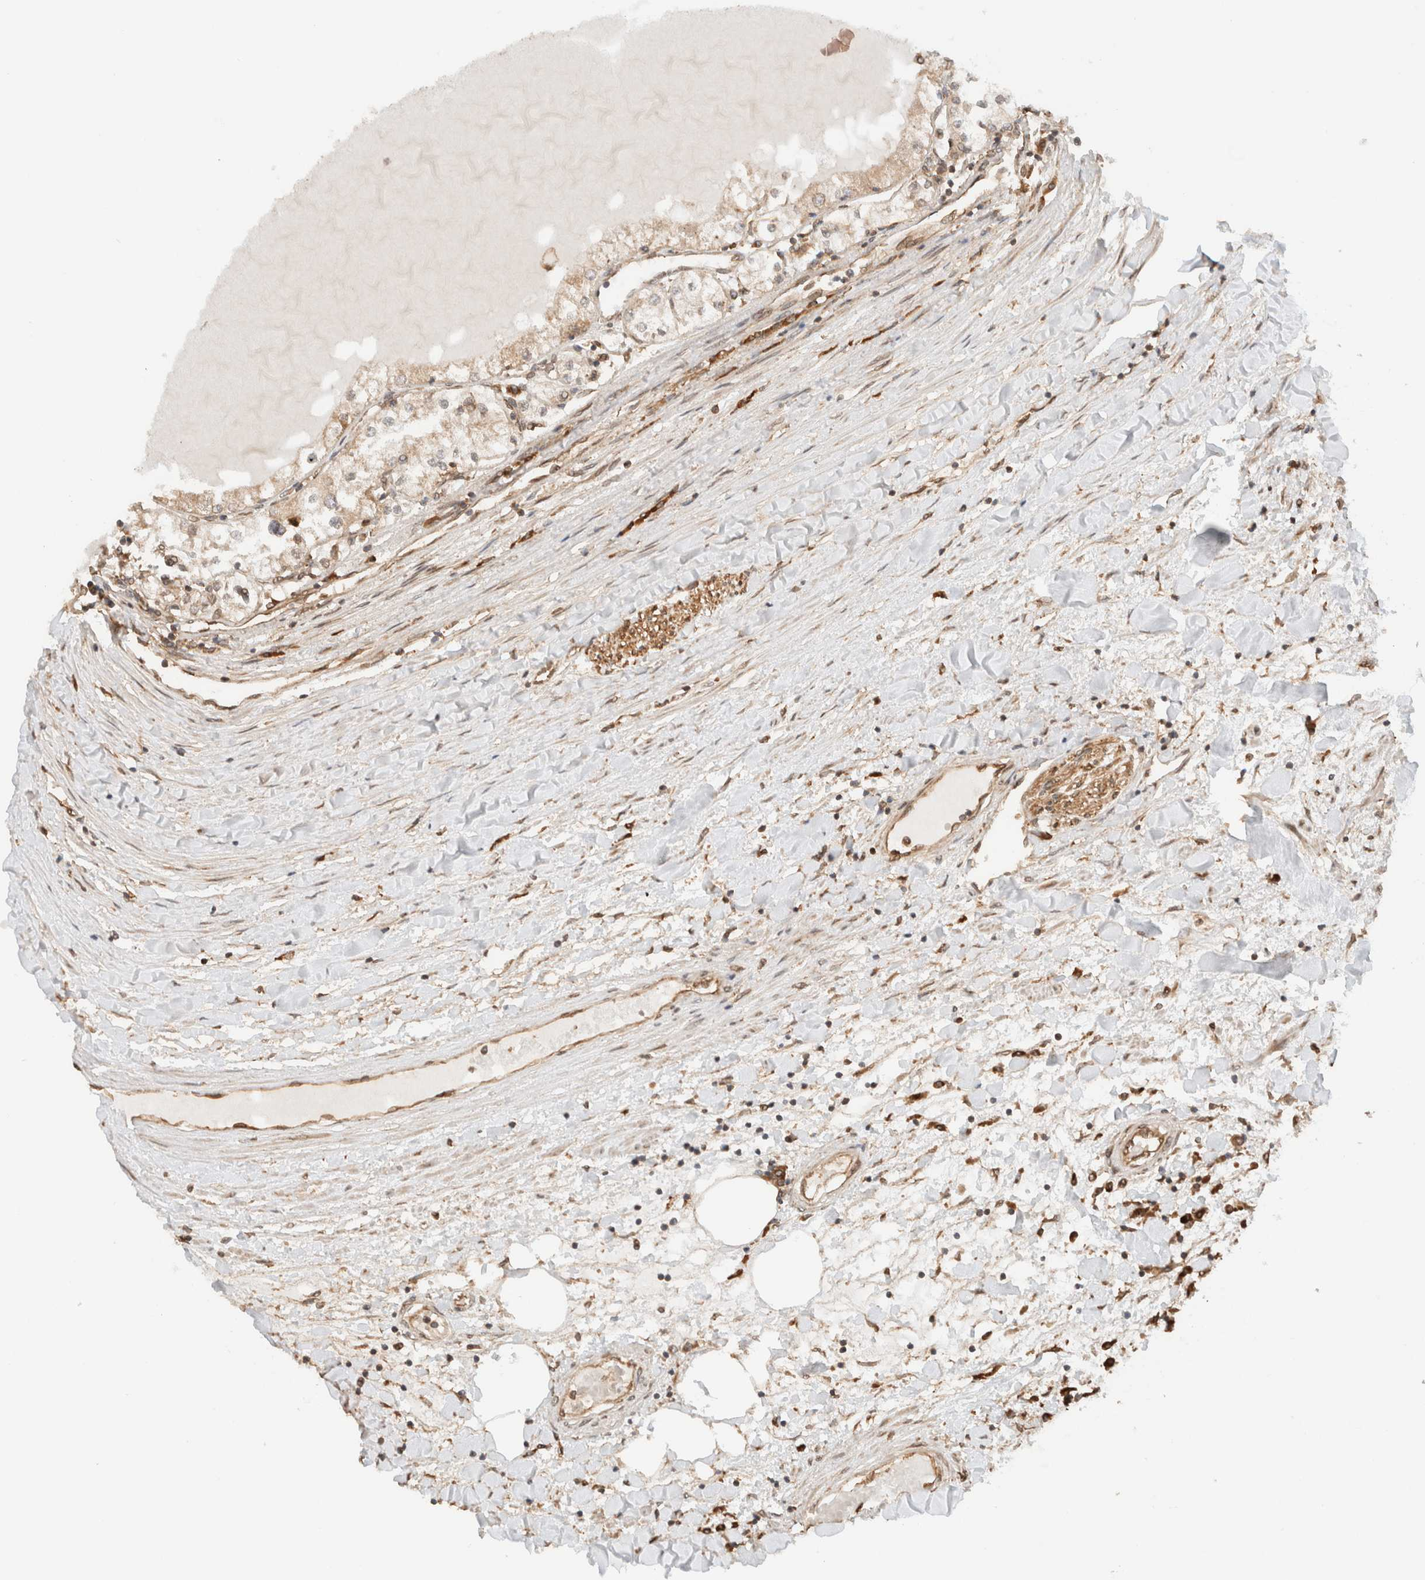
{"staining": {"intensity": "weak", "quantity": ">75%", "location": "cytoplasmic/membranous"}, "tissue": "renal cancer", "cell_type": "Tumor cells", "image_type": "cancer", "snomed": [{"axis": "morphology", "description": "Adenocarcinoma, NOS"}, {"axis": "topography", "description": "Kidney"}], "caption": "This image reveals immunohistochemistry staining of human renal adenocarcinoma, with low weak cytoplasmic/membranous staining in about >75% of tumor cells.", "gene": "ARFGEF2", "patient": {"sex": "male", "age": 68}}